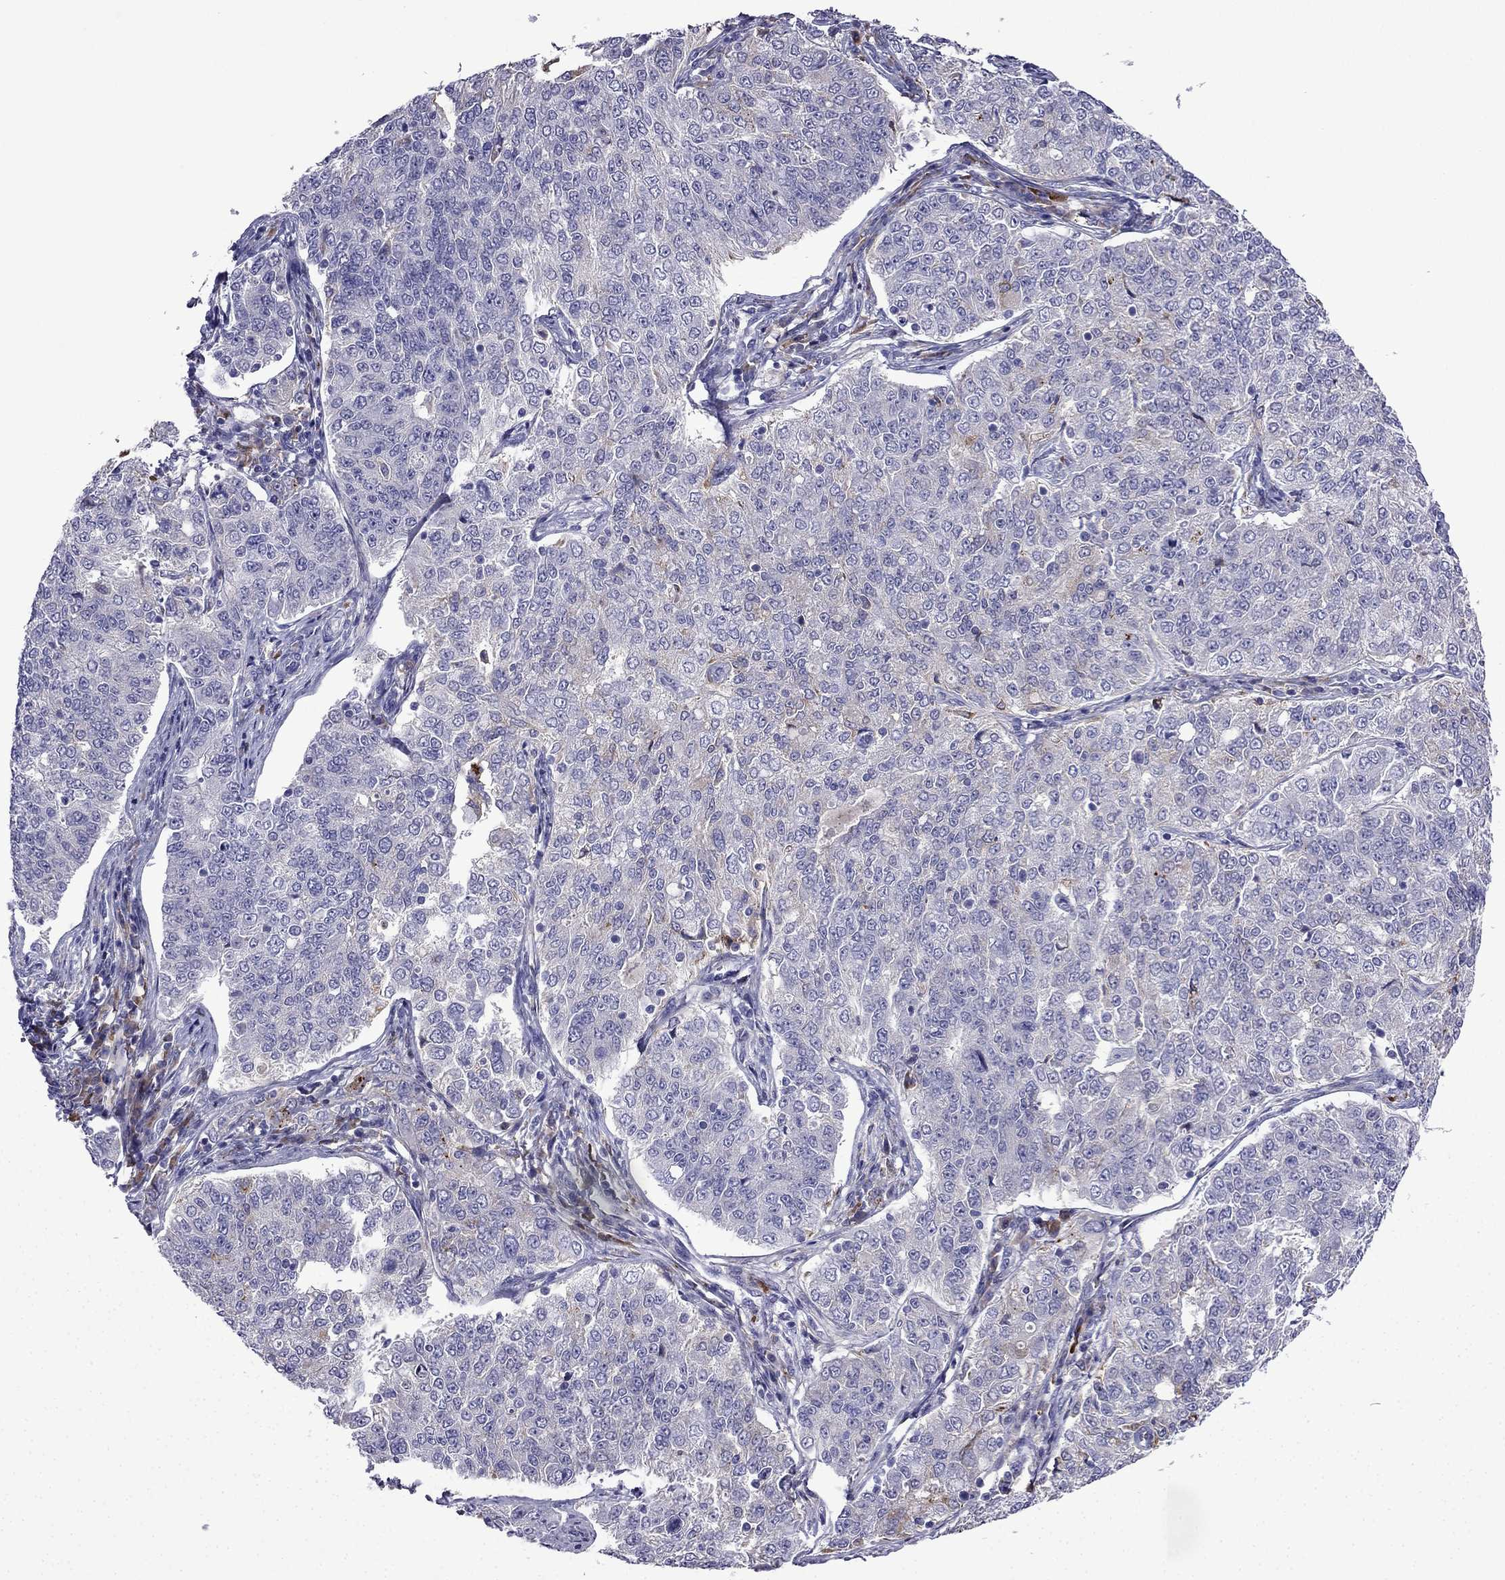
{"staining": {"intensity": "negative", "quantity": "none", "location": "none"}, "tissue": "endometrial cancer", "cell_type": "Tumor cells", "image_type": "cancer", "snomed": [{"axis": "morphology", "description": "Adenocarcinoma, NOS"}, {"axis": "topography", "description": "Endometrium"}], "caption": "Micrograph shows no protein expression in tumor cells of endometrial adenocarcinoma tissue. (DAB (3,3'-diaminobenzidine) immunohistochemistry with hematoxylin counter stain).", "gene": "TSSK4", "patient": {"sex": "female", "age": 43}}